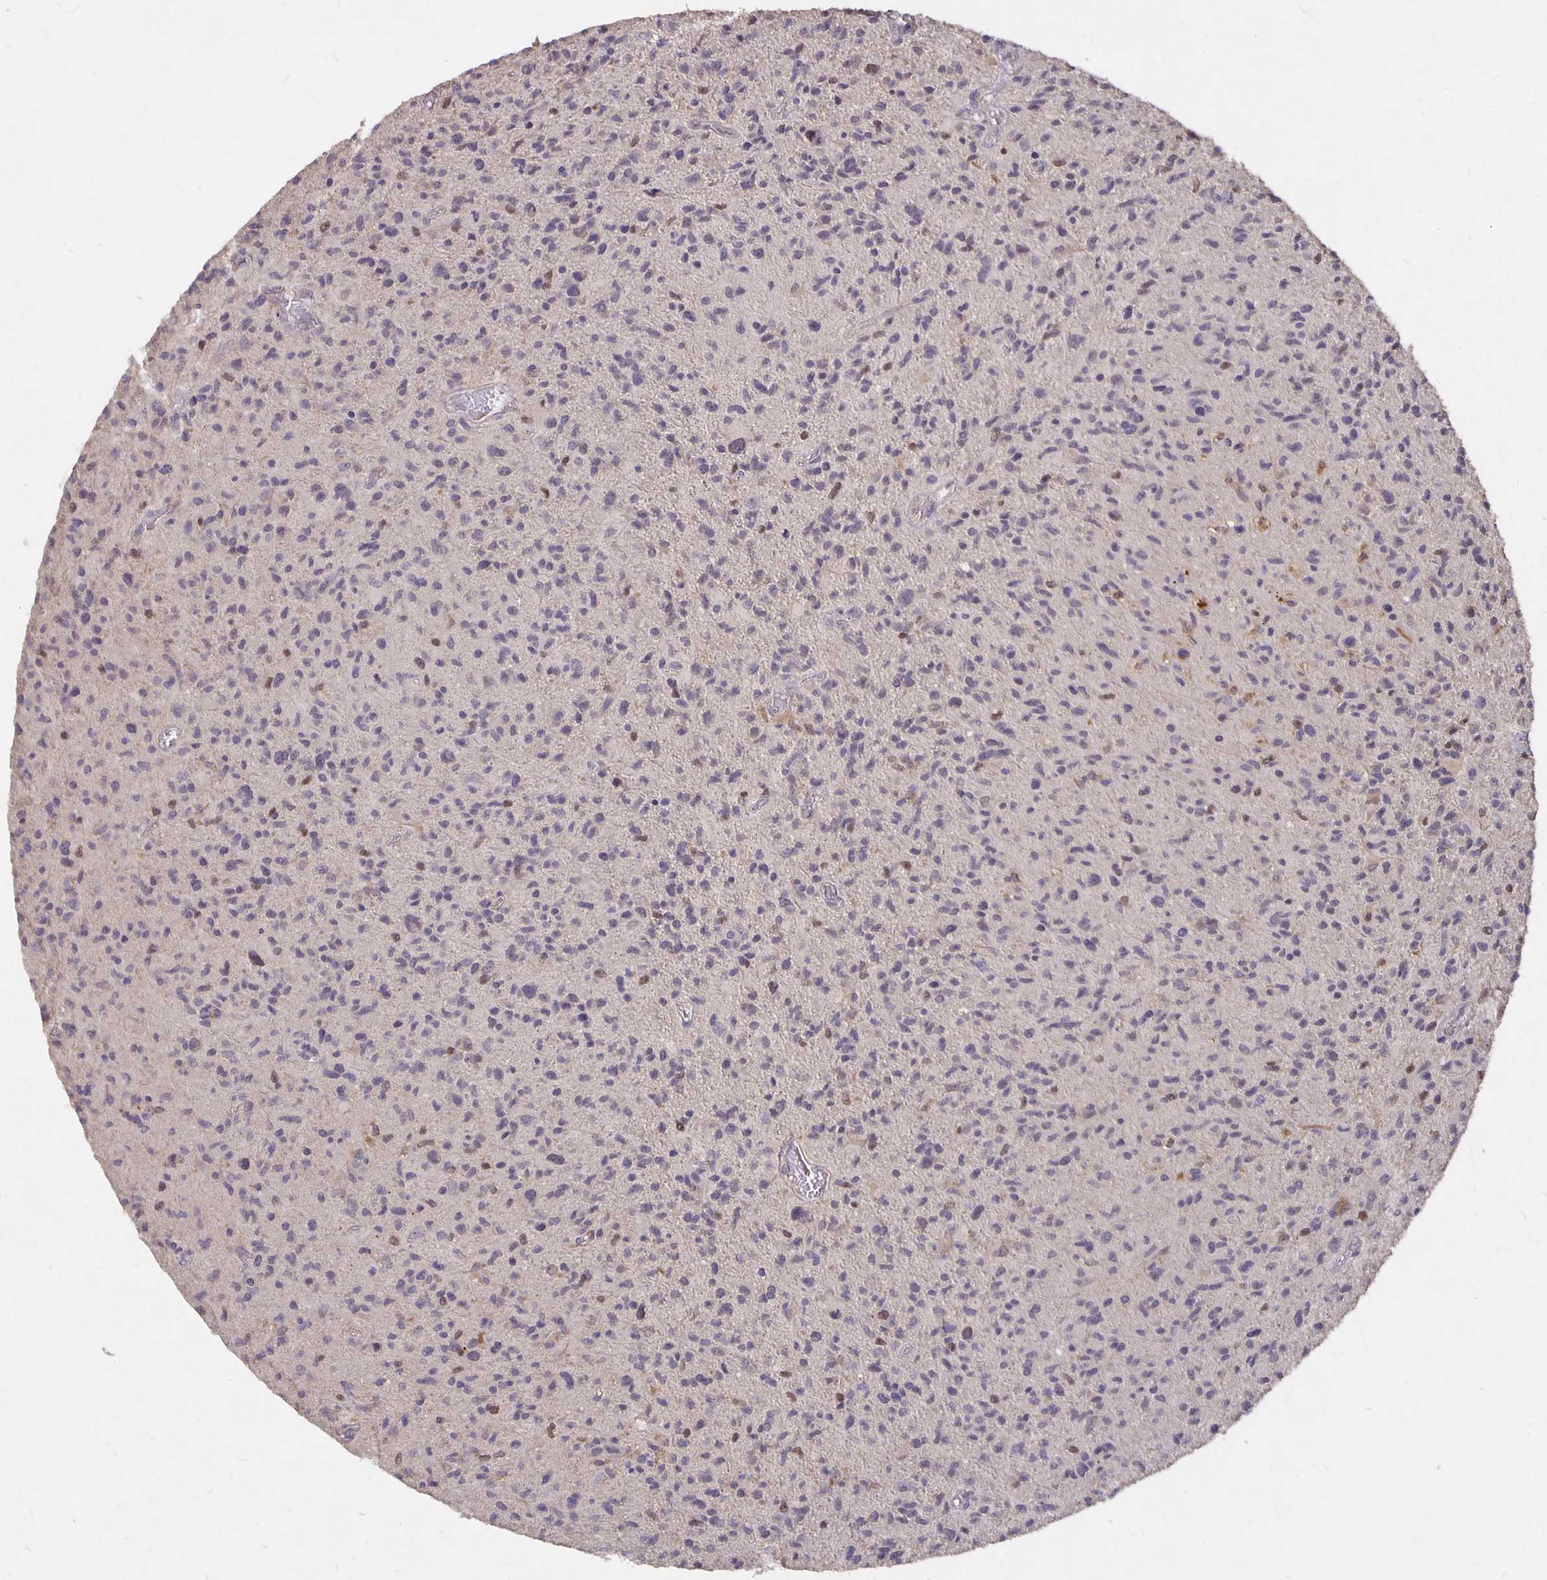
{"staining": {"intensity": "negative", "quantity": "none", "location": "none"}, "tissue": "glioma", "cell_type": "Tumor cells", "image_type": "cancer", "snomed": [{"axis": "morphology", "description": "Glioma, malignant, High grade"}, {"axis": "topography", "description": "Brain"}], "caption": "Immunohistochemistry image of glioma stained for a protein (brown), which demonstrates no staining in tumor cells. (Immunohistochemistry (ihc), brightfield microscopy, high magnification).", "gene": "NOG", "patient": {"sex": "female", "age": 70}}